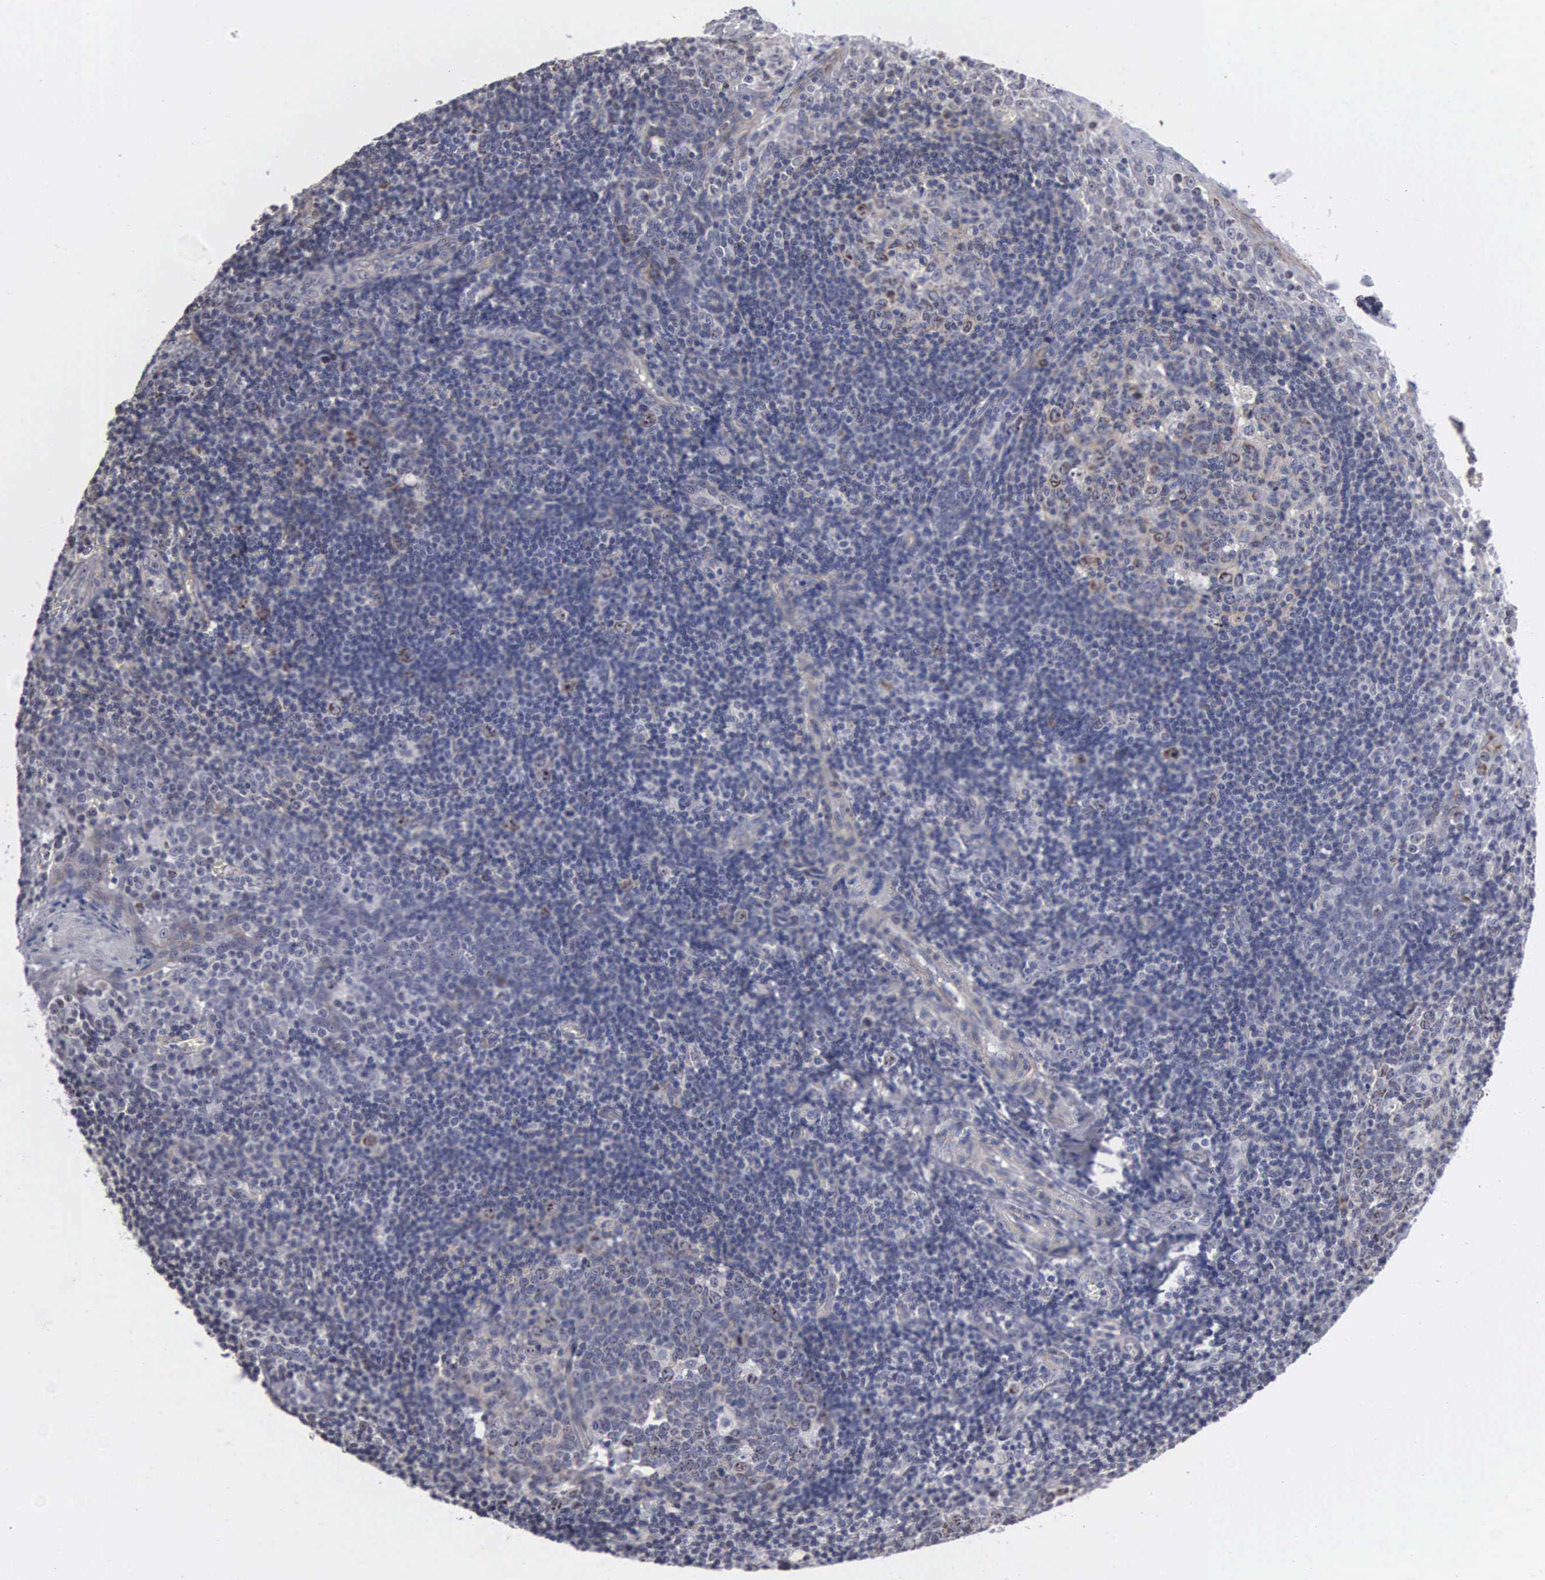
{"staining": {"intensity": "weak", "quantity": "<25%", "location": "cytoplasmic/membranous"}, "tissue": "tonsil", "cell_type": "Germinal center cells", "image_type": "normal", "snomed": [{"axis": "morphology", "description": "Normal tissue, NOS"}, {"axis": "topography", "description": "Tonsil"}], "caption": "Protein analysis of unremarkable tonsil demonstrates no significant positivity in germinal center cells.", "gene": "NGDN", "patient": {"sex": "female", "age": 41}}